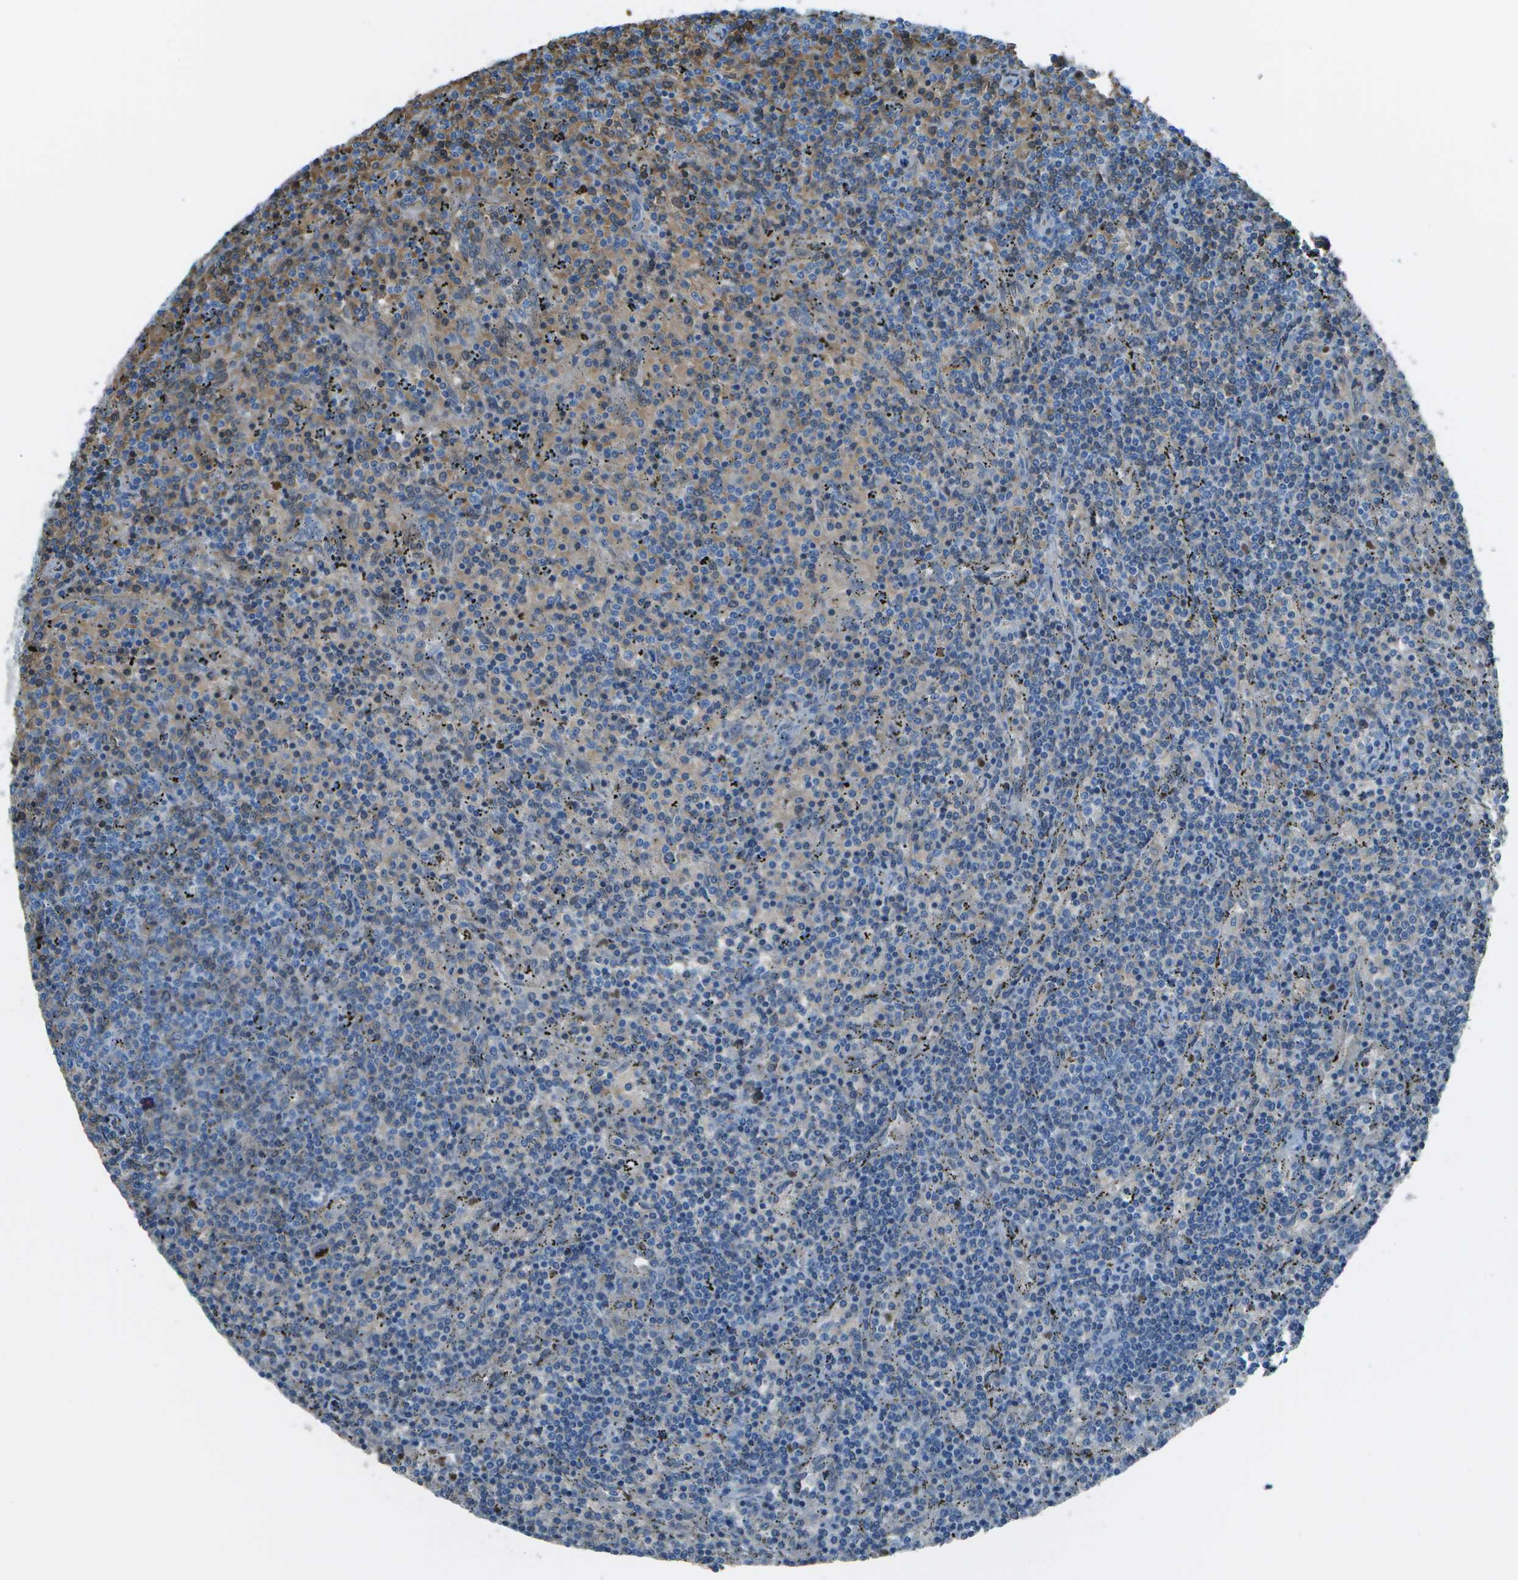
{"staining": {"intensity": "weak", "quantity": "<25%", "location": "cytoplasmic/membranous"}, "tissue": "lymphoma", "cell_type": "Tumor cells", "image_type": "cancer", "snomed": [{"axis": "morphology", "description": "Malignant lymphoma, non-Hodgkin's type, Low grade"}, {"axis": "topography", "description": "Spleen"}], "caption": "Lymphoma was stained to show a protein in brown. There is no significant positivity in tumor cells. The staining was performed using DAB (3,3'-diaminobenzidine) to visualize the protein expression in brown, while the nuclei were stained in blue with hematoxylin (Magnification: 20x).", "gene": "ASL", "patient": {"sex": "female", "age": 50}}